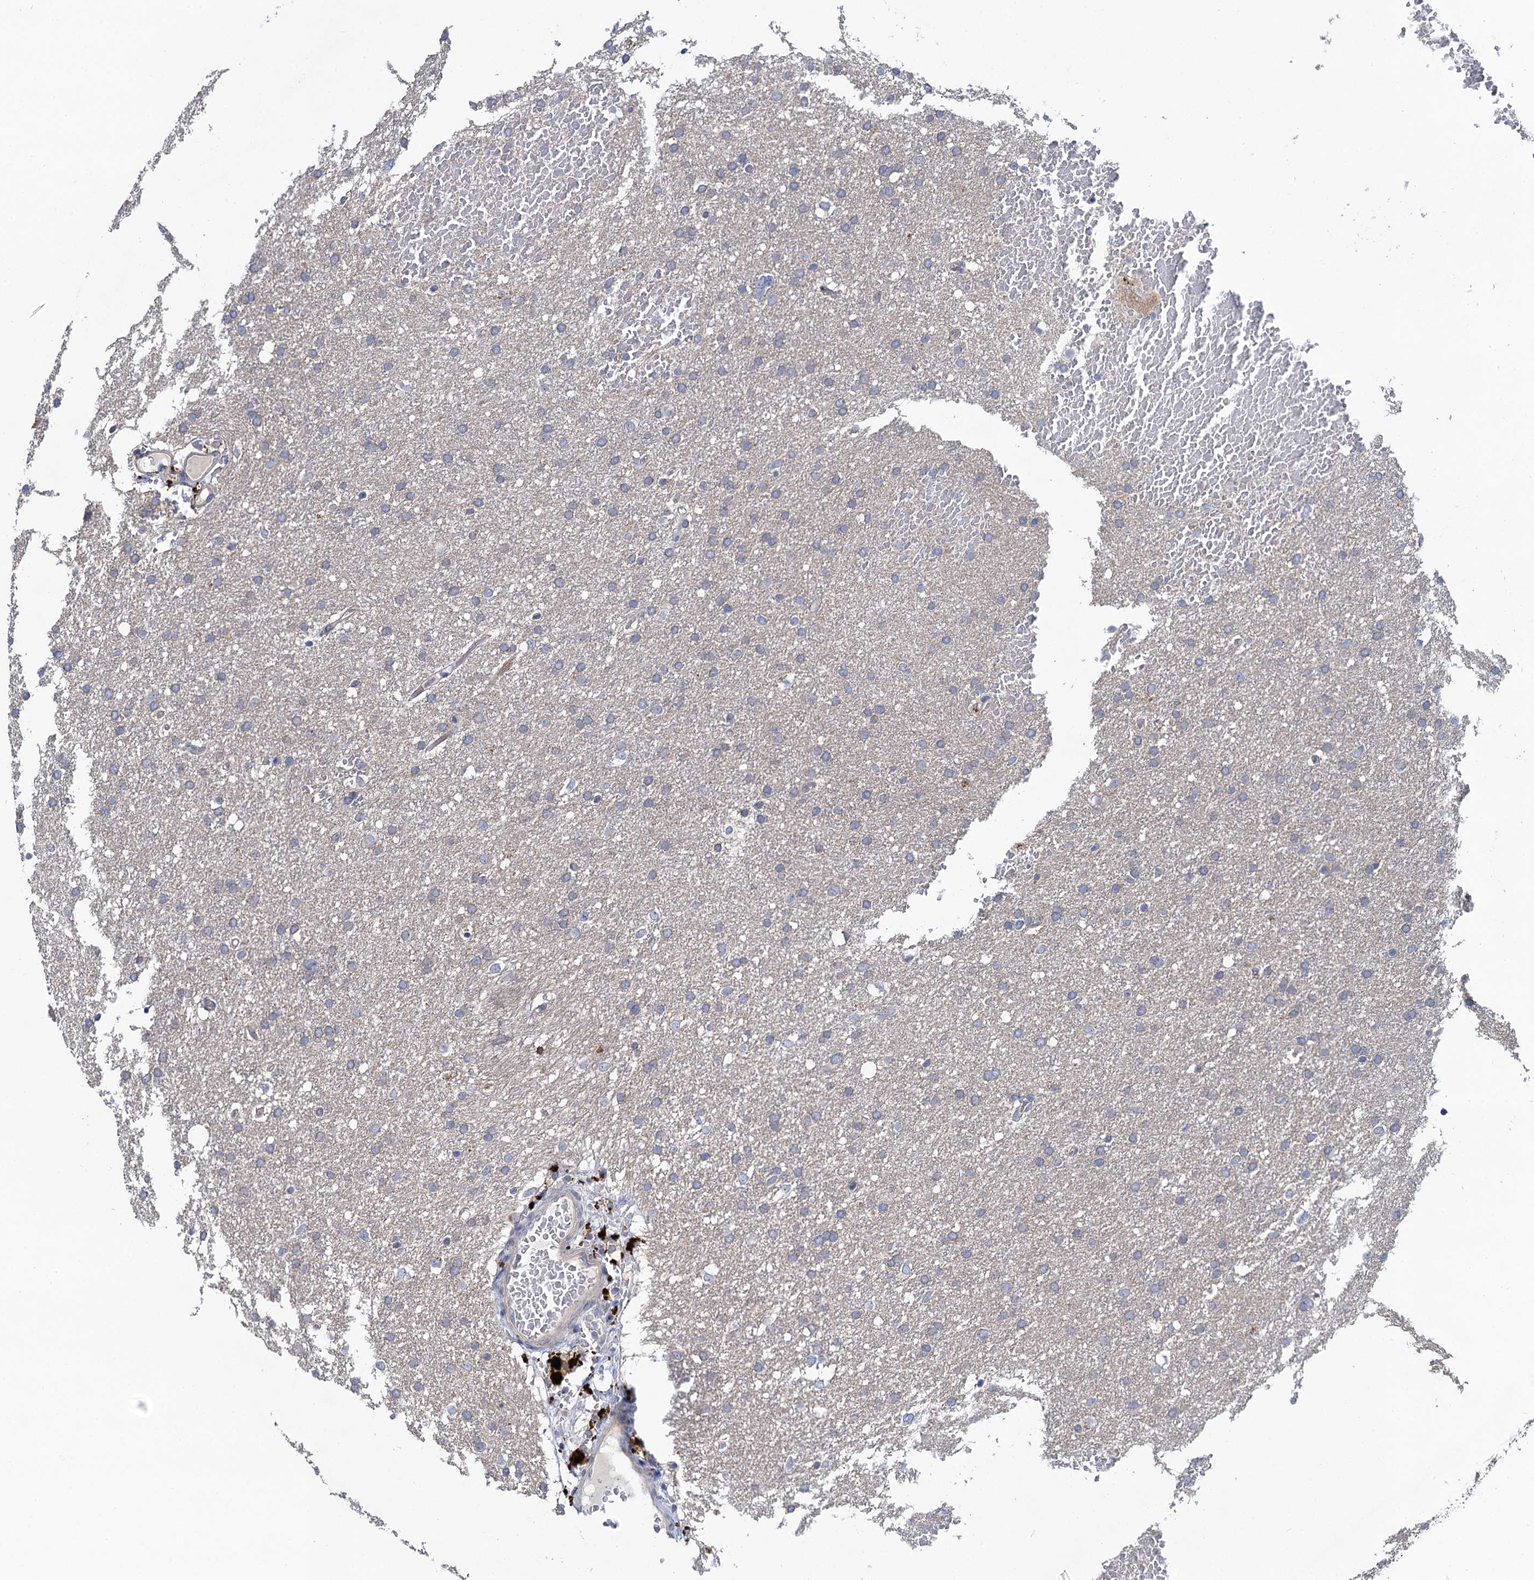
{"staining": {"intensity": "negative", "quantity": "none", "location": "none"}, "tissue": "glioma", "cell_type": "Tumor cells", "image_type": "cancer", "snomed": [{"axis": "morphology", "description": "Glioma, malignant, High grade"}, {"axis": "topography", "description": "Cerebral cortex"}], "caption": "Immunohistochemical staining of malignant glioma (high-grade) reveals no significant expression in tumor cells.", "gene": "SNAP29", "patient": {"sex": "female", "age": 36}}